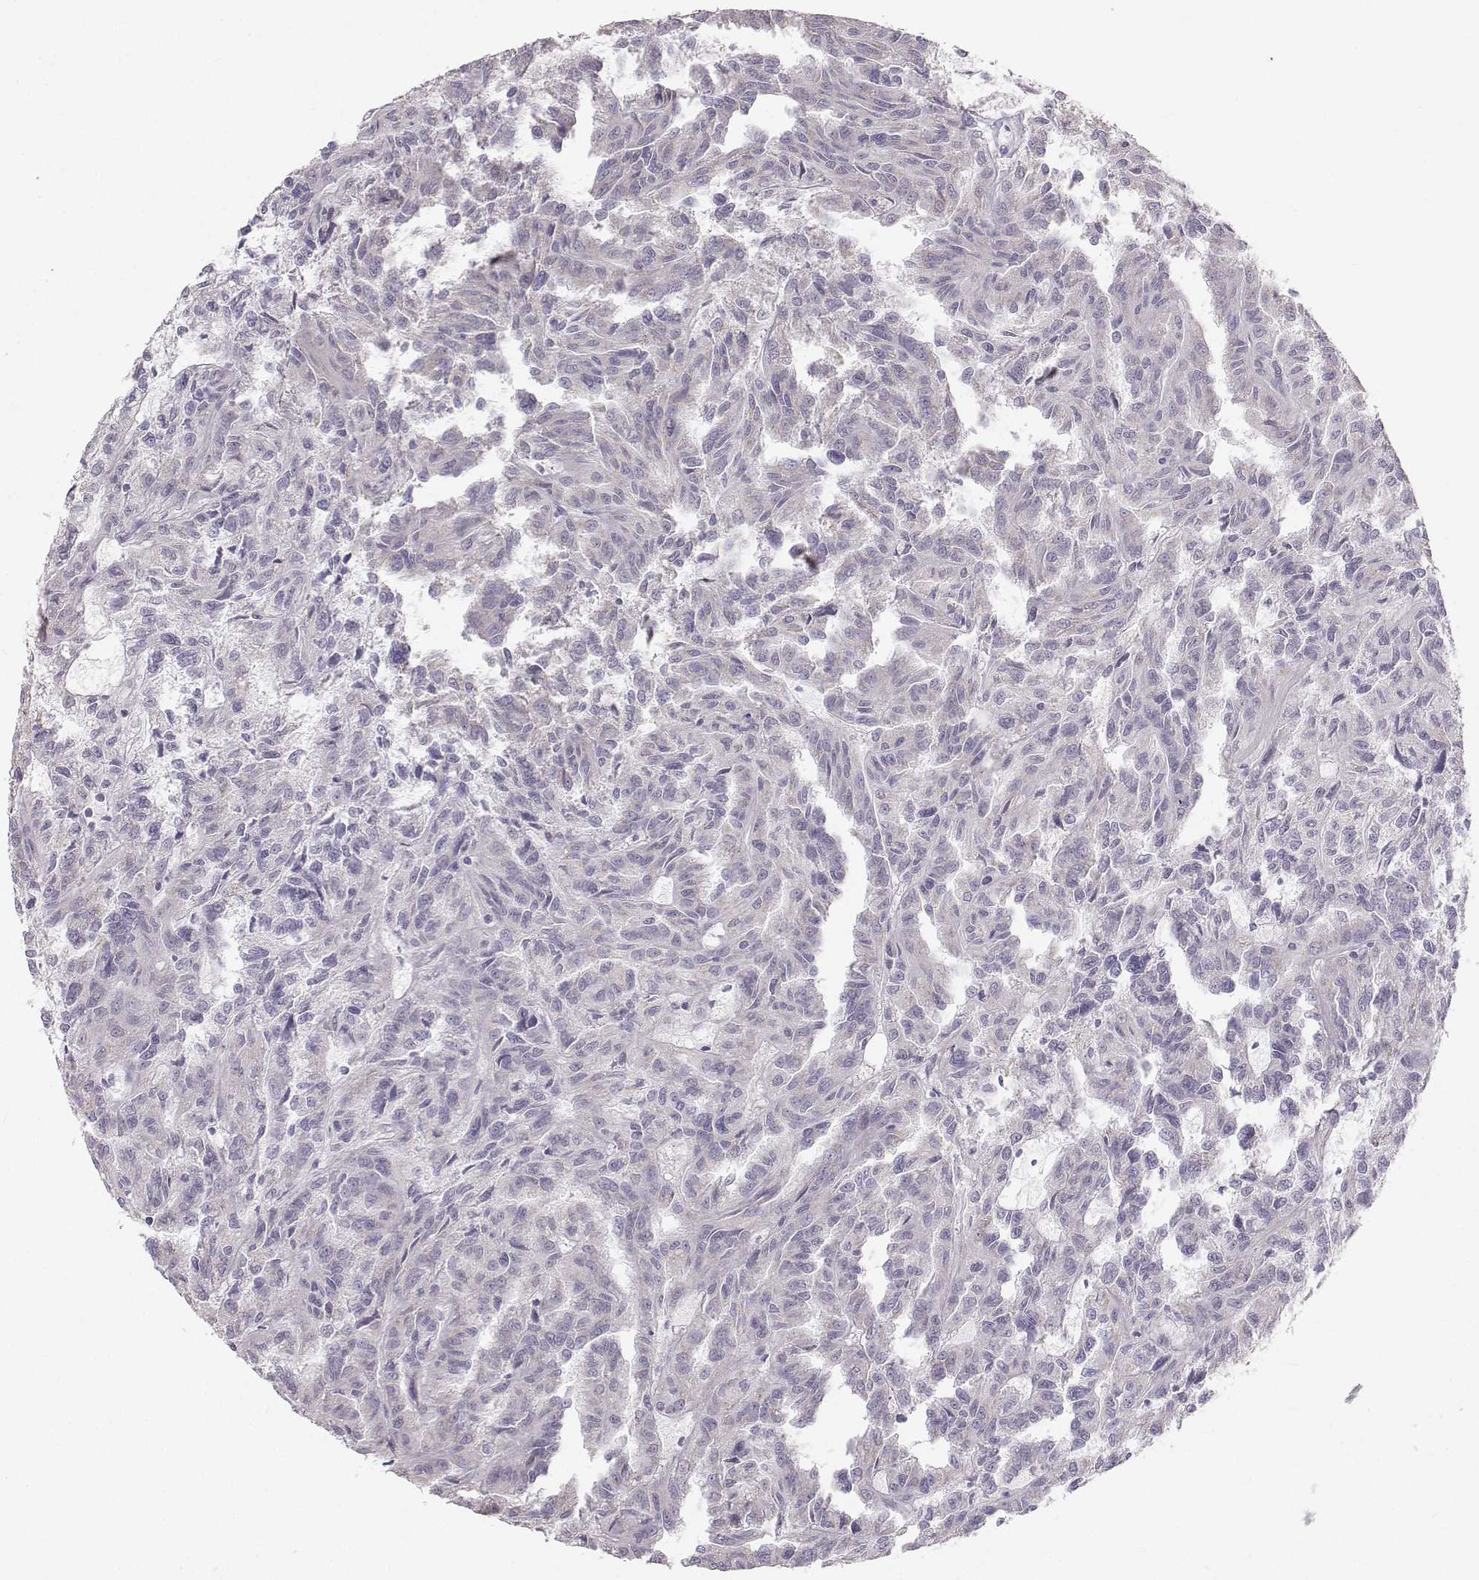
{"staining": {"intensity": "negative", "quantity": "none", "location": "none"}, "tissue": "renal cancer", "cell_type": "Tumor cells", "image_type": "cancer", "snomed": [{"axis": "morphology", "description": "Adenocarcinoma, NOS"}, {"axis": "topography", "description": "Kidney"}], "caption": "A histopathology image of adenocarcinoma (renal) stained for a protein shows no brown staining in tumor cells.", "gene": "RUNDC3A", "patient": {"sex": "male", "age": 79}}